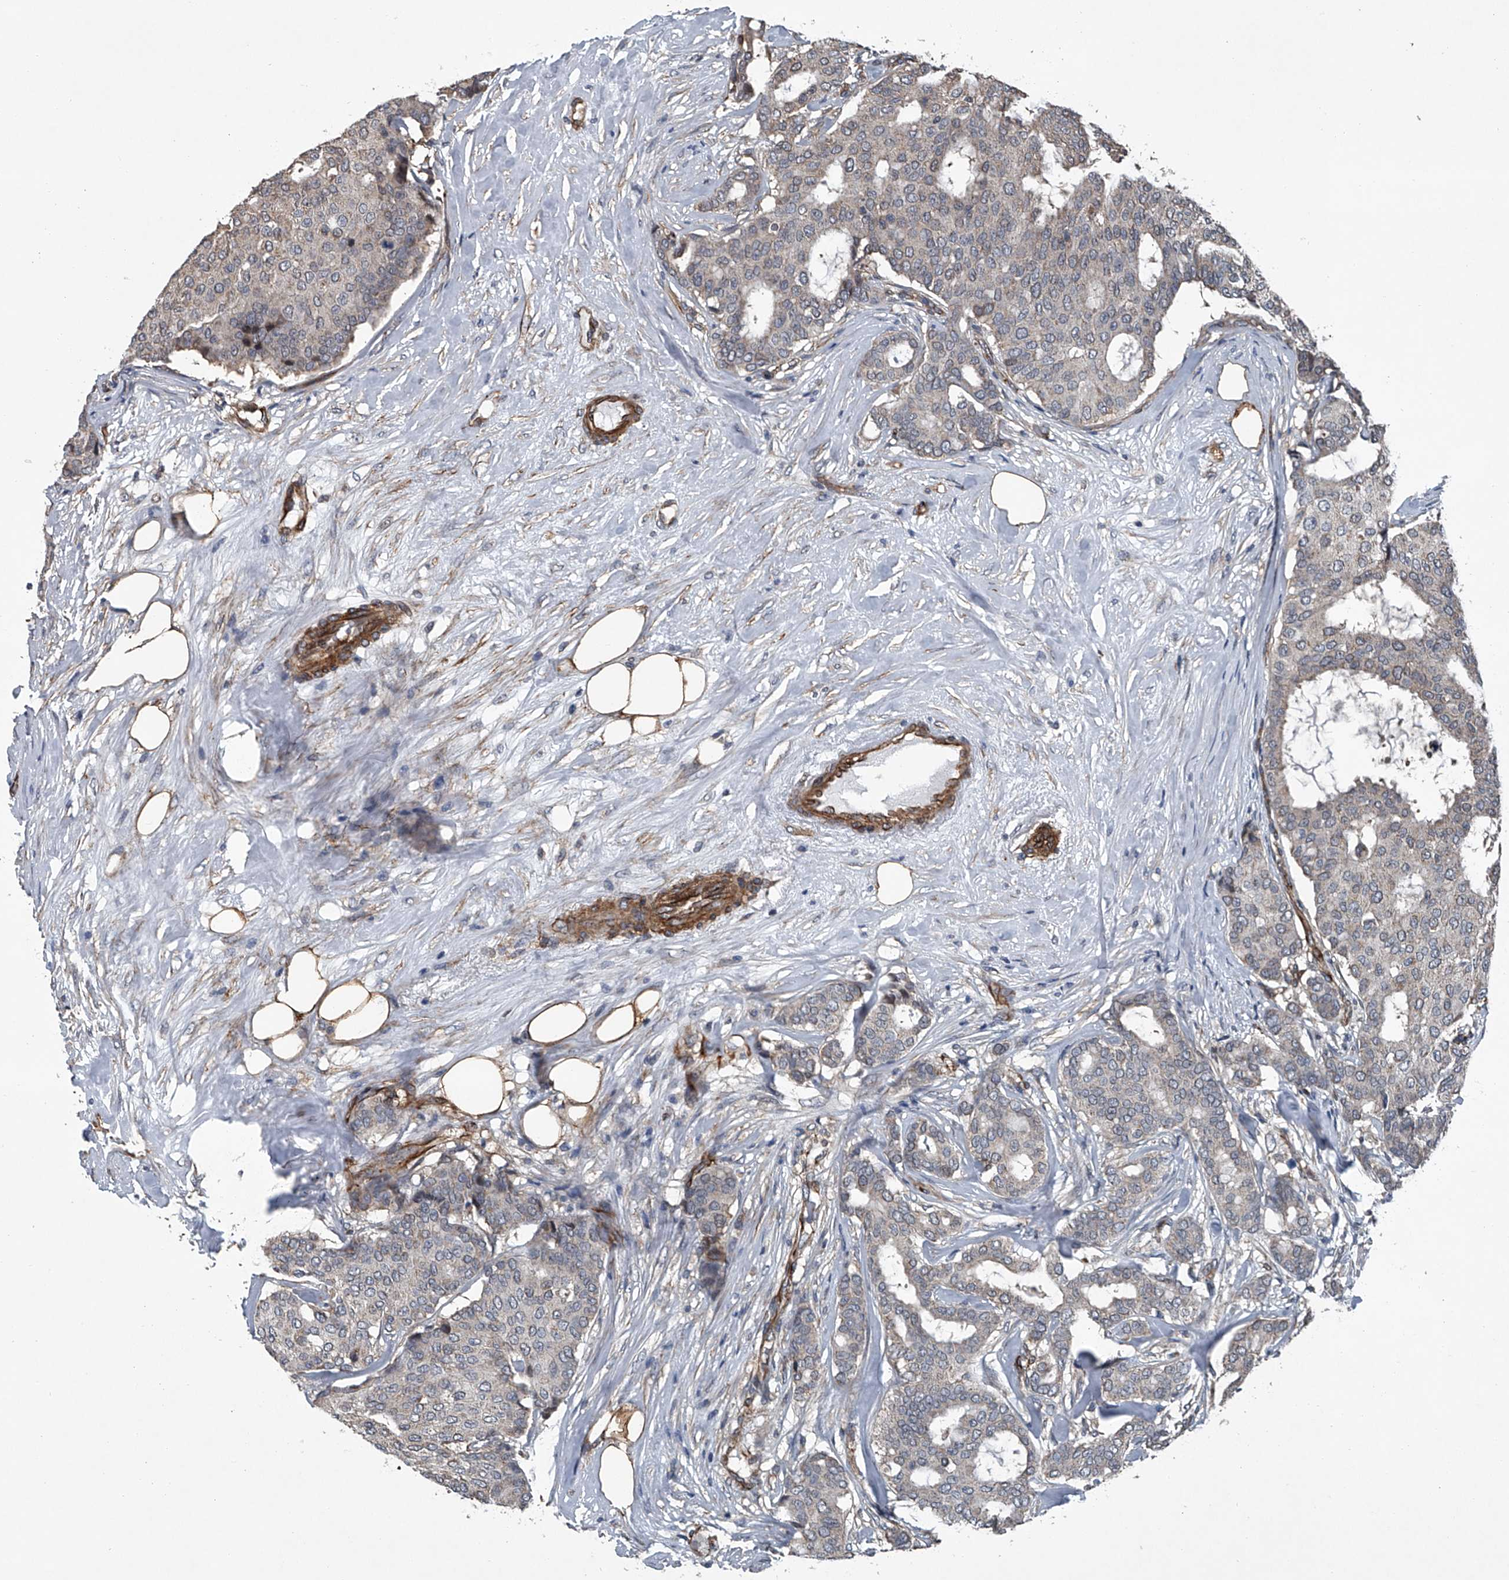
{"staining": {"intensity": "negative", "quantity": "none", "location": "none"}, "tissue": "breast cancer", "cell_type": "Tumor cells", "image_type": "cancer", "snomed": [{"axis": "morphology", "description": "Duct carcinoma"}, {"axis": "topography", "description": "Breast"}], "caption": "The image exhibits no significant positivity in tumor cells of breast cancer.", "gene": "LDLRAD2", "patient": {"sex": "female", "age": 75}}